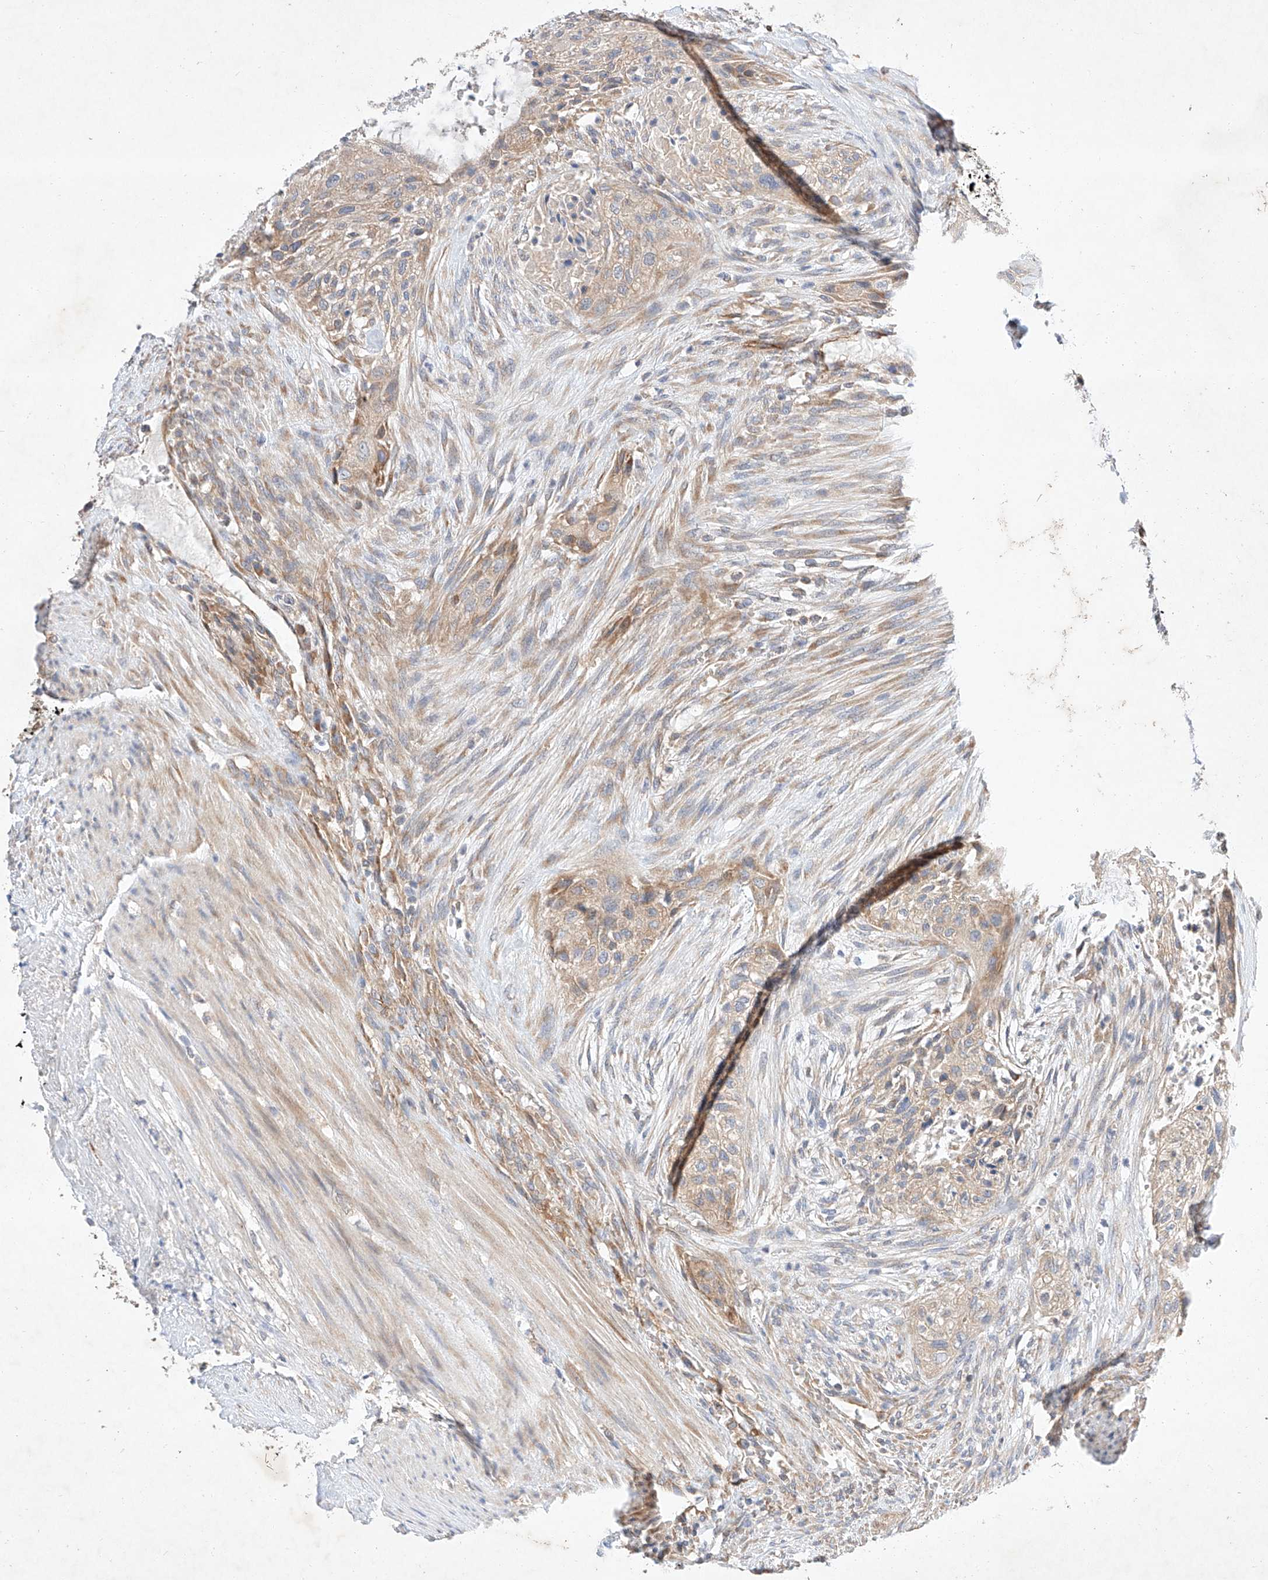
{"staining": {"intensity": "weak", "quantity": ">75%", "location": "cytoplasmic/membranous"}, "tissue": "urothelial cancer", "cell_type": "Tumor cells", "image_type": "cancer", "snomed": [{"axis": "morphology", "description": "Urothelial carcinoma, High grade"}, {"axis": "topography", "description": "Urinary bladder"}], "caption": "Protein expression analysis of human urothelial carcinoma (high-grade) reveals weak cytoplasmic/membranous positivity in about >75% of tumor cells. The protein is shown in brown color, while the nuclei are stained blue.", "gene": "C6orf118", "patient": {"sex": "male", "age": 35}}